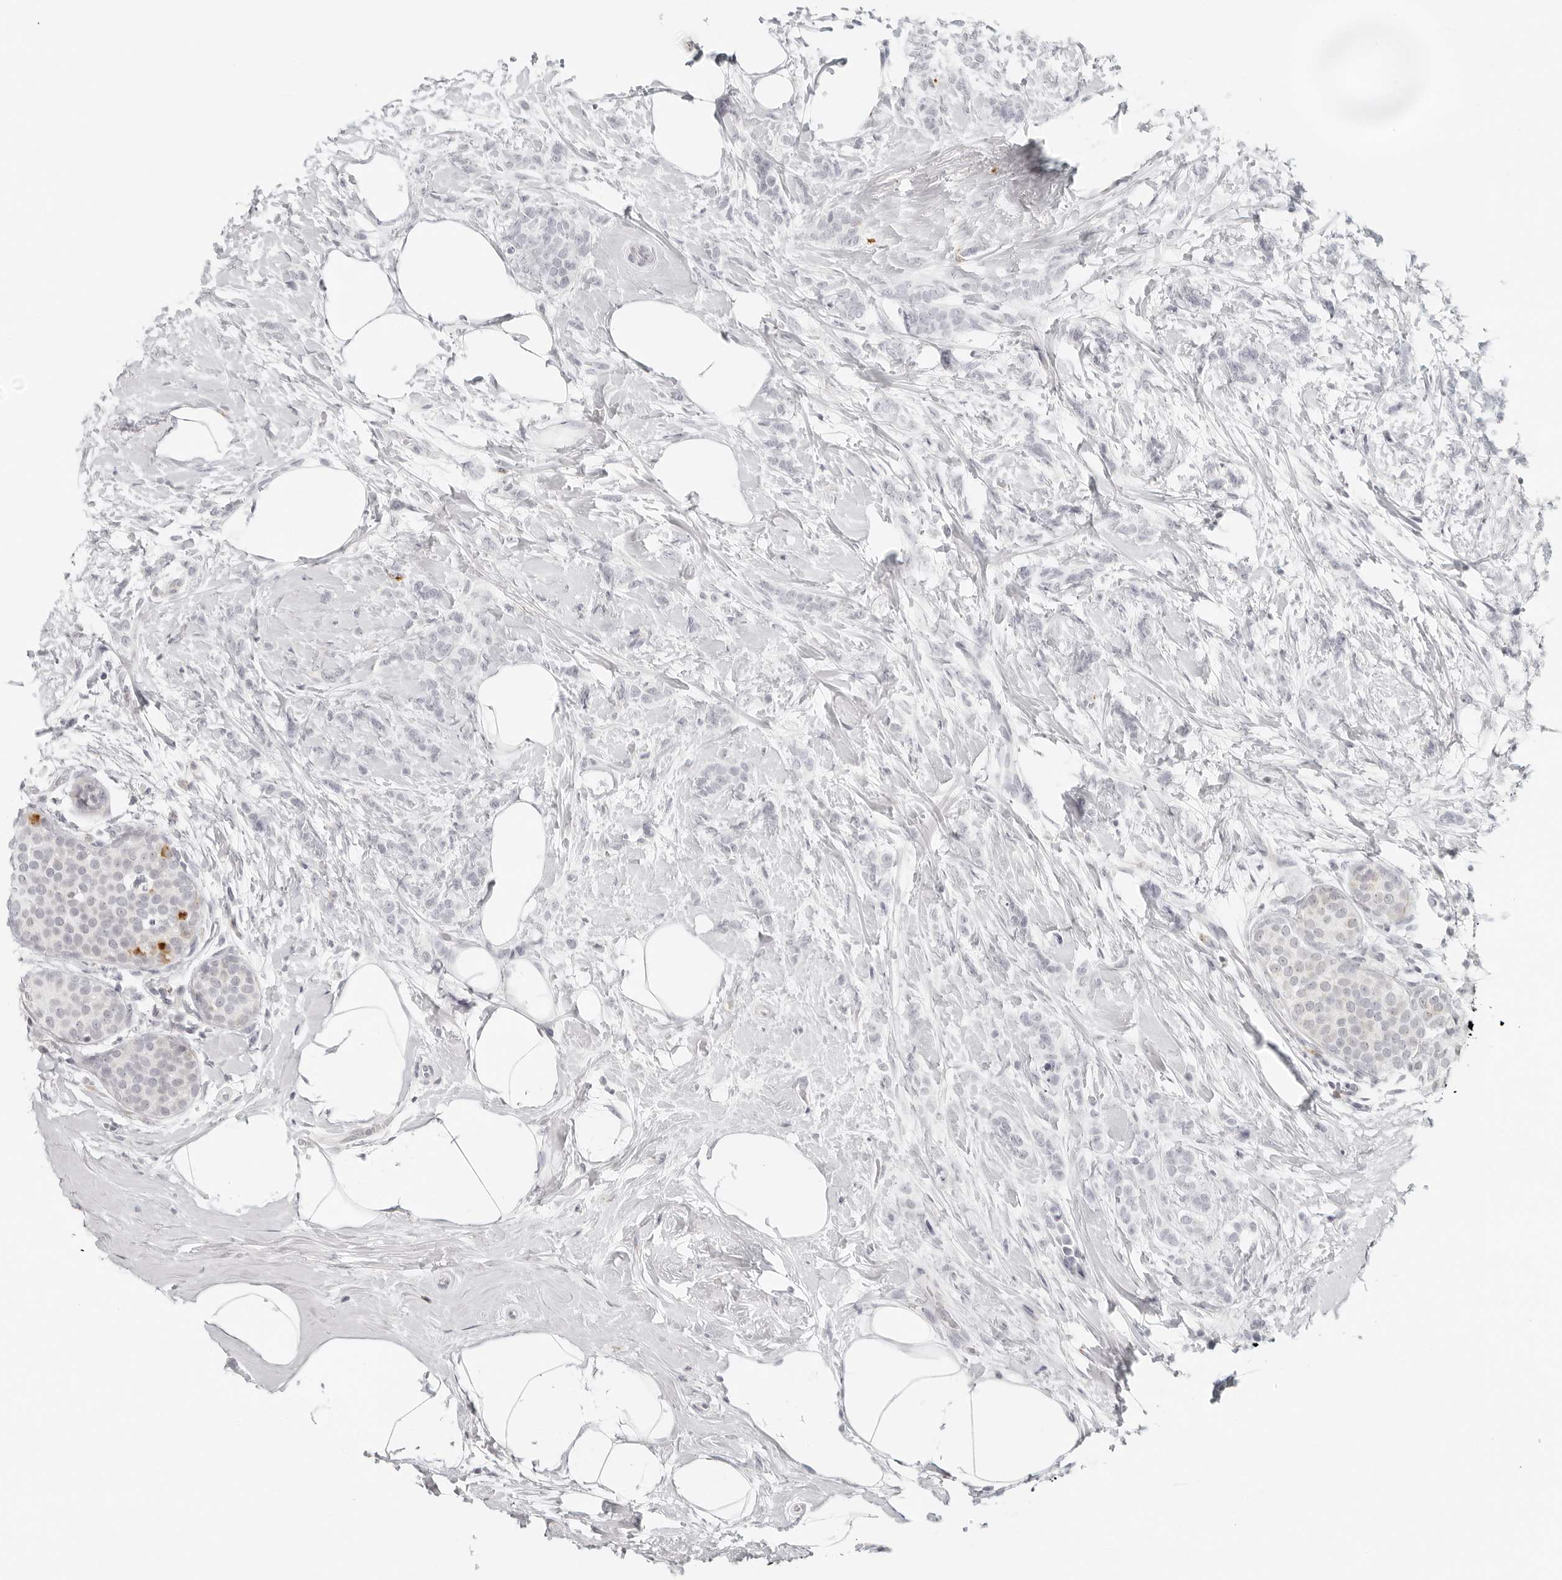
{"staining": {"intensity": "negative", "quantity": "none", "location": "none"}, "tissue": "breast cancer", "cell_type": "Tumor cells", "image_type": "cancer", "snomed": [{"axis": "morphology", "description": "Lobular carcinoma, in situ"}, {"axis": "morphology", "description": "Lobular carcinoma"}, {"axis": "topography", "description": "Breast"}], "caption": "Immunohistochemistry (IHC) micrograph of lobular carcinoma in situ (breast) stained for a protein (brown), which shows no expression in tumor cells.", "gene": "RPS6KC1", "patient": {"sex": "female", "age": 41}}